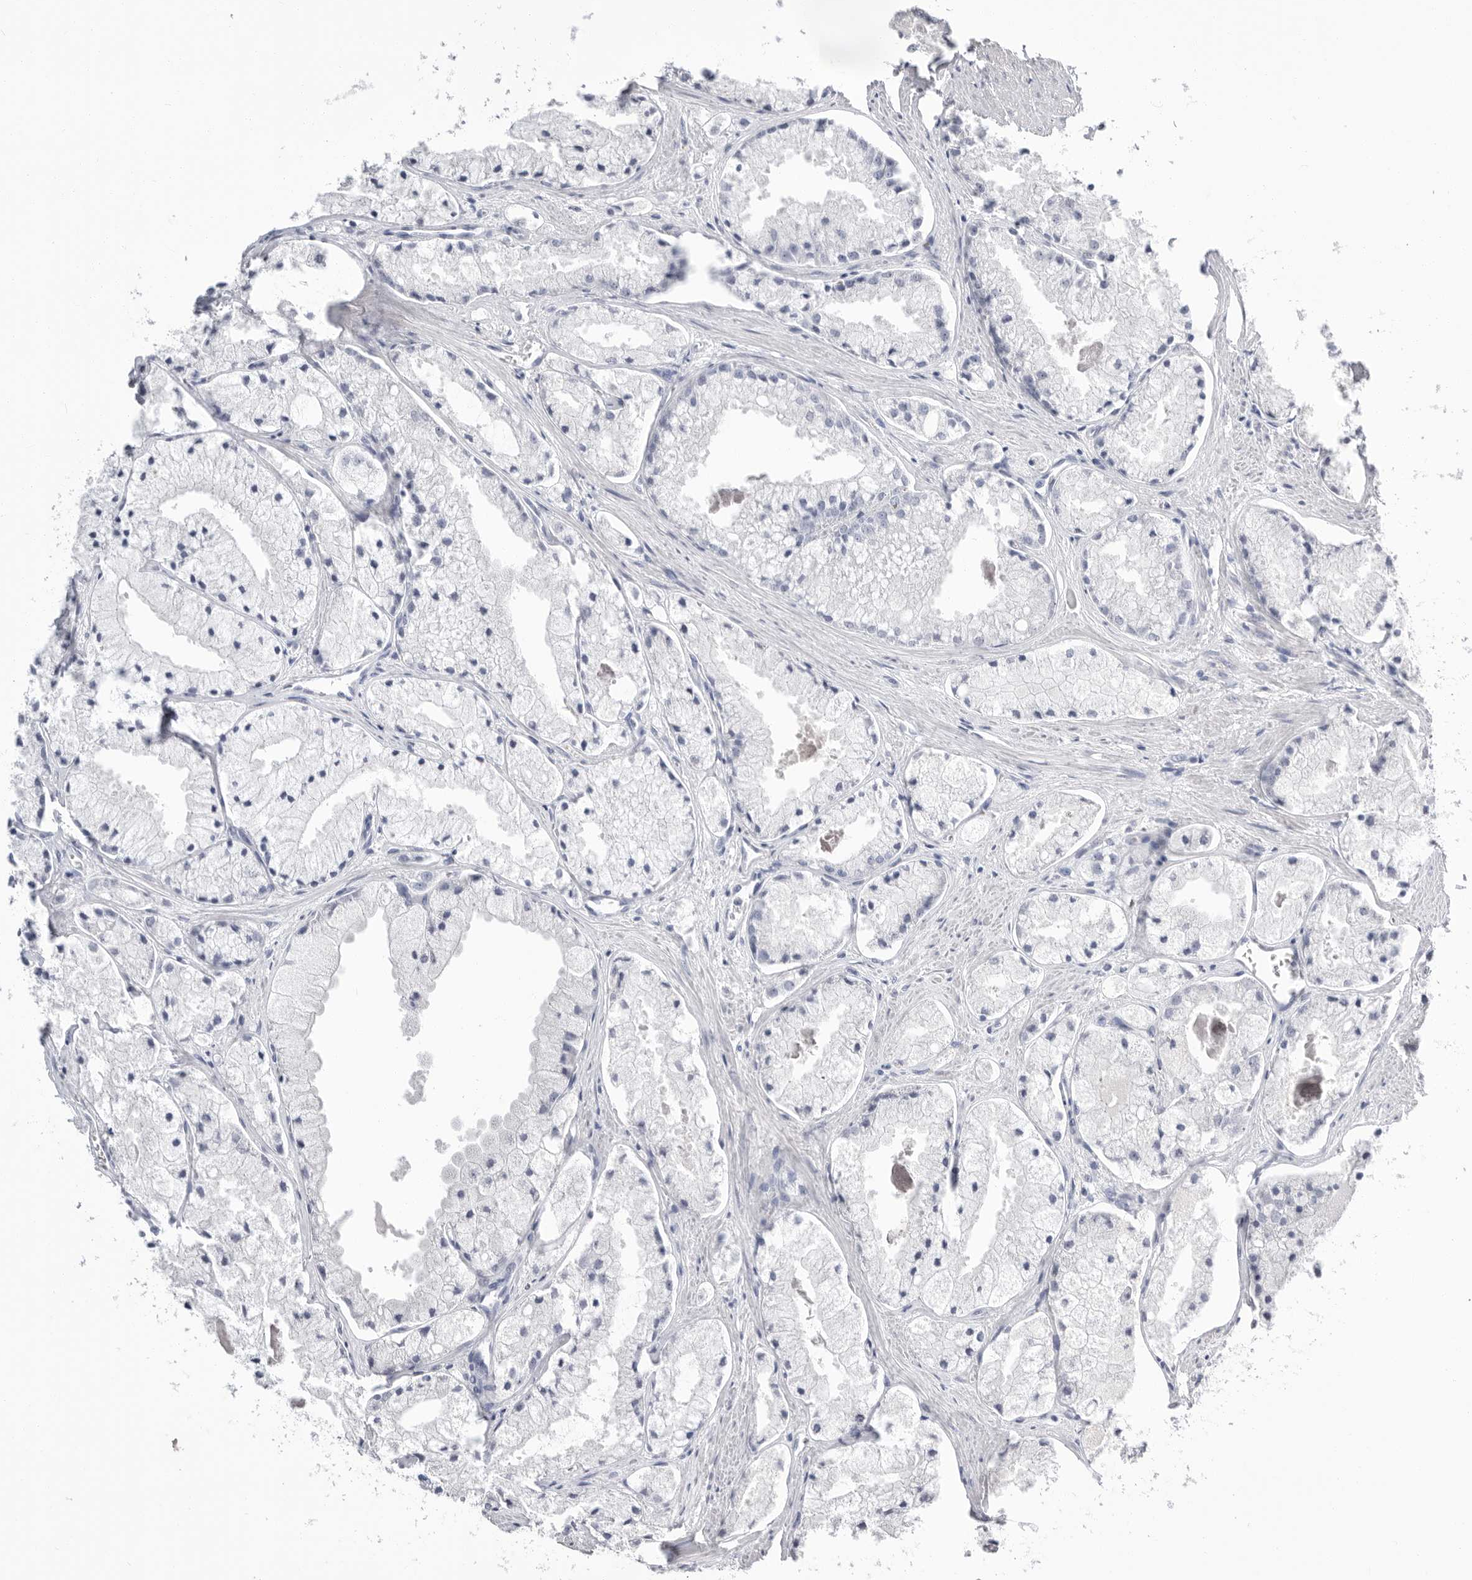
{"staining": {"intensity": "negative", "quantity": "none", "location": "none"}, "tissue": "prostate cancer", "cell_type": "Tumor cells", "image_type": "cancer", "snomed": [{"axis": "morphology", "description": "Adenocarcinoma, High grade"}, {"axis": "topography", "description": "Prostate"}], "caption": "Tumor cells show no significant staining in prostate cancer (adenocarcinoma (high-grade)).", "gene": "APOA2", "patient": {"sex": "male", "age": 50}}